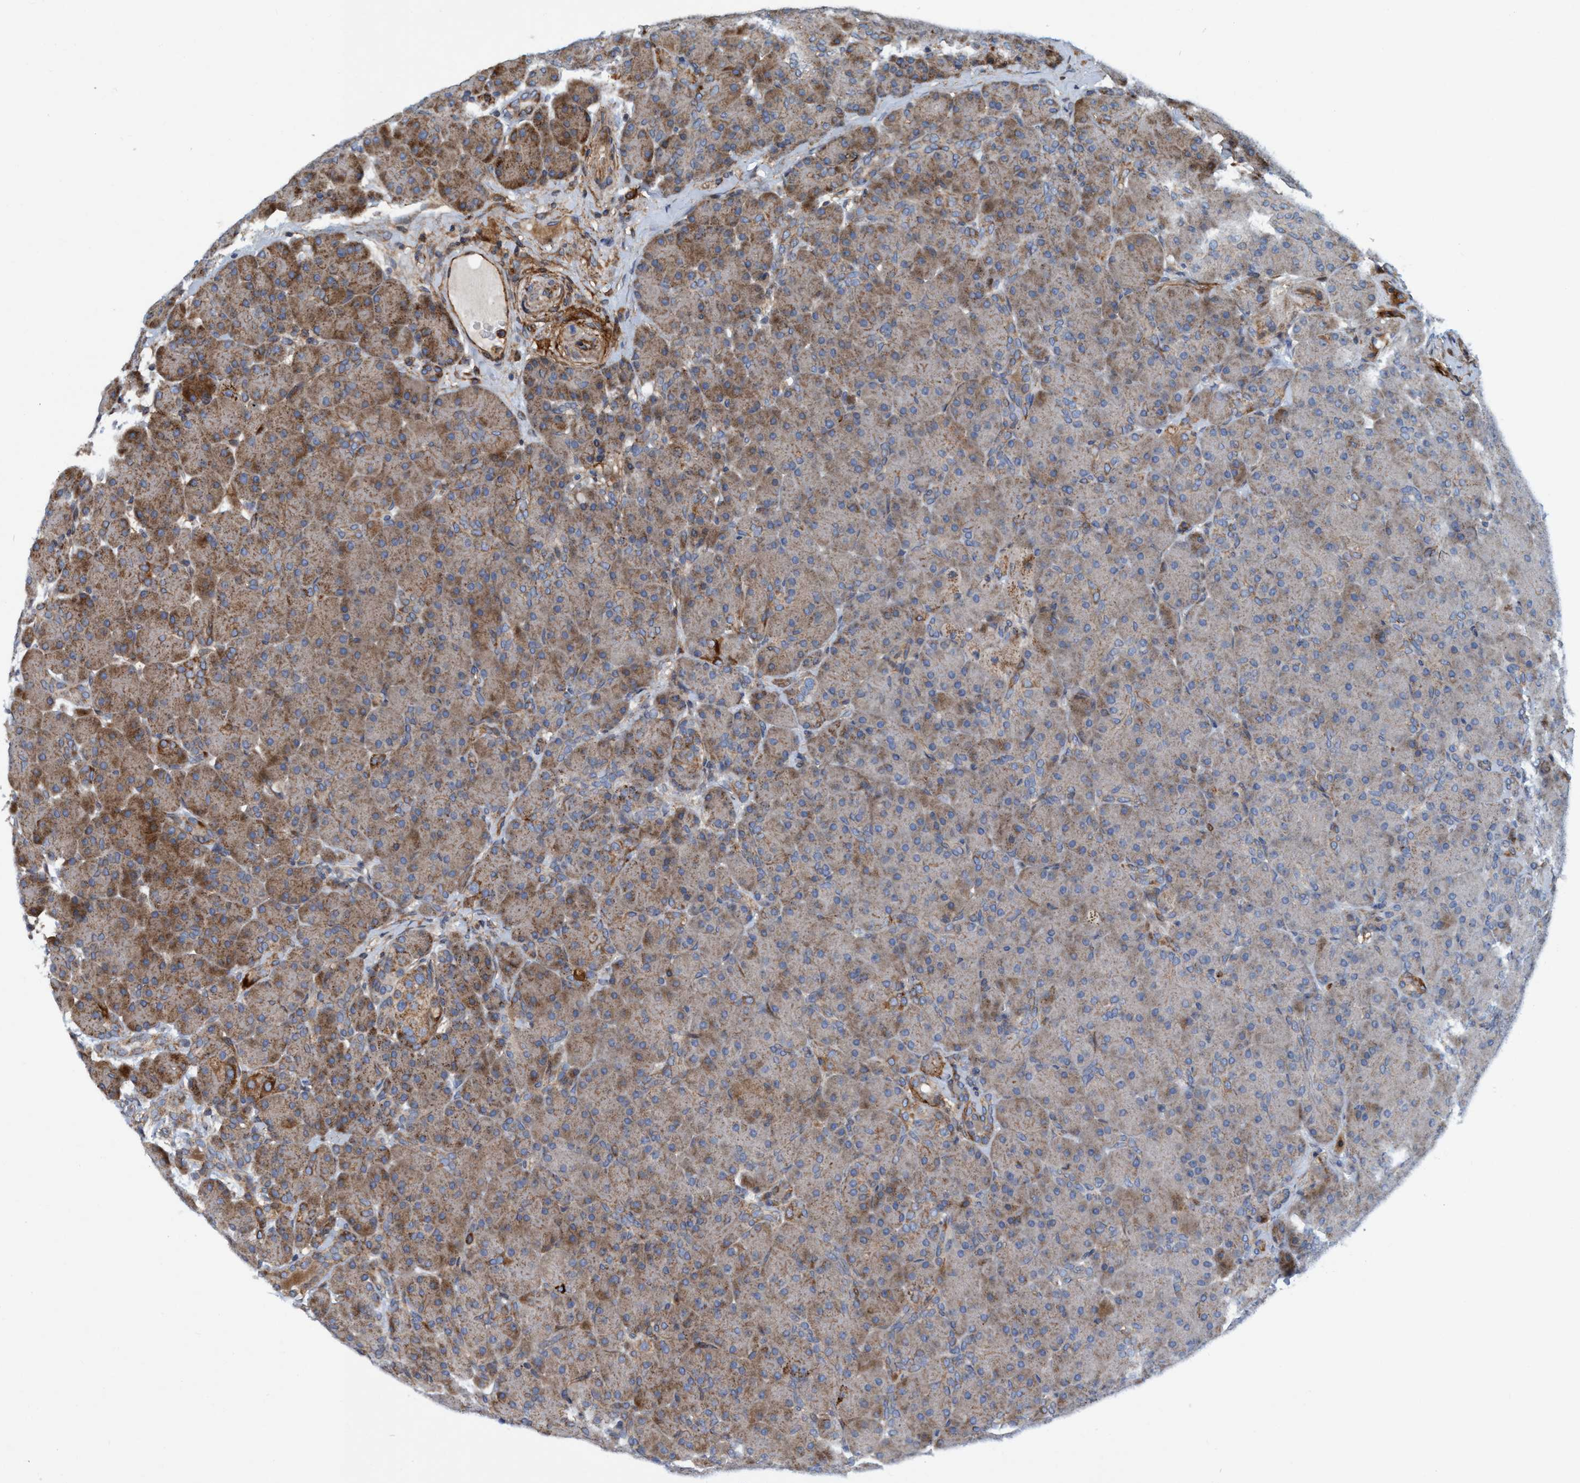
{"staining": {"intensity": "moderate", "quantity": "25%-75%", "location": "cytoplasmic/membranous"}, "tissue": "pancreas", "cell_type": "Exocrine glandular cells", "image_type": "normal", "snomed": [{"axis": "morphology", "description": "Normal tissue, NOS"}, {"axis": "topography", "description": "Pancreas"}], "caption": "An image of pancreas stained for a protein shows moderate cytoplasmic/membranous brown staining in exocrine glandular cells. Nuclei are stained in blue.", "gene": "SLC16A3", "patient": {"sex": "male", "age": 66}}